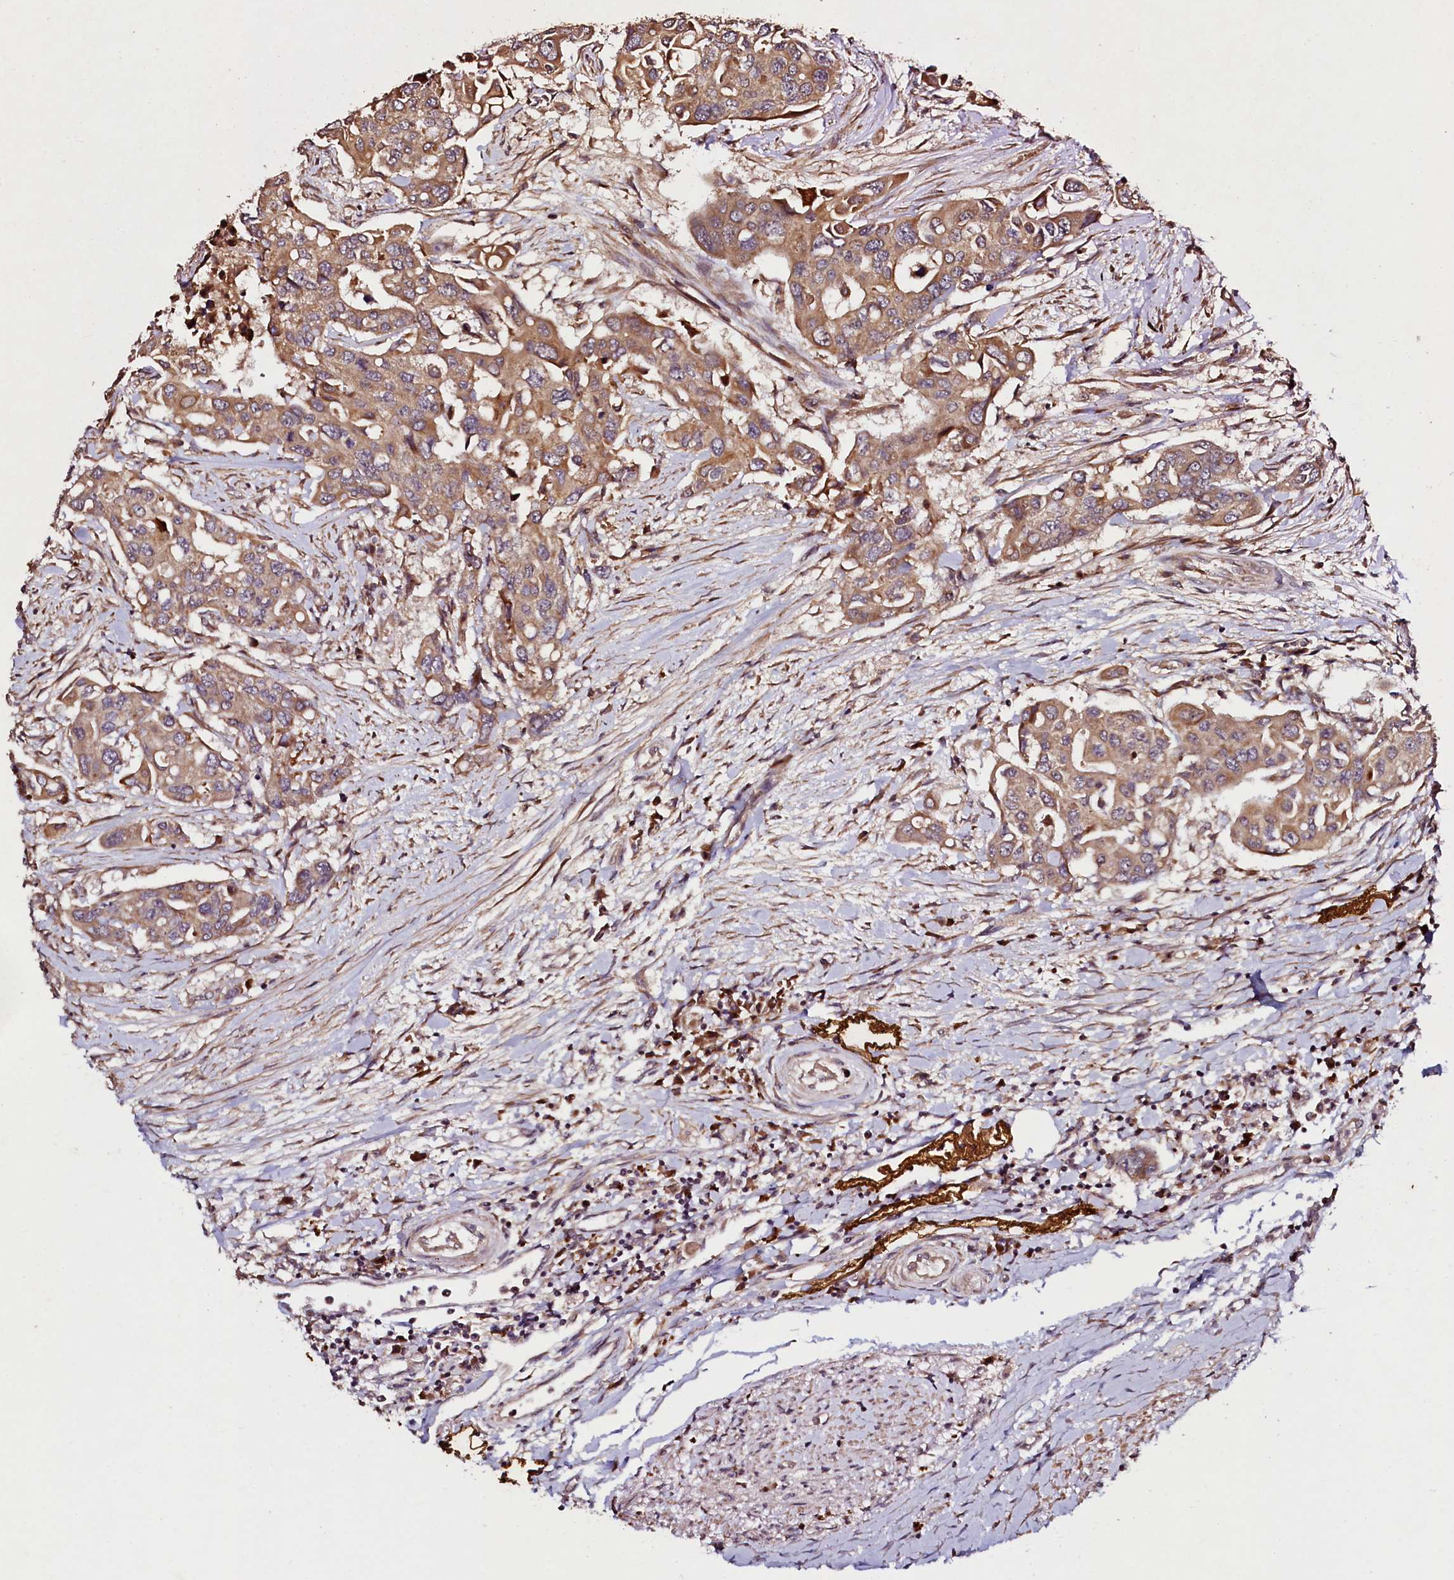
{"staining": {"intensity": "moderate", "quantity": ">75%", "location": "cytoplasmic/membranous"}, "tissue": "colorectal cancer", "cell_type": "Tumor cells", "image_type": "cancer", "snomed": [{"axis": "morphology", "description": "Adenocarcinoma, NOS"}, {"axis": "topography", "description": "Colon"}], "caption": "Colorectal adenocarcinoma tissue displays moderate cytoplasmic/membranous staining in about >75% of tumor cells", "gene": "SEC24C", "patient": {"sex": "male", "age": 77}}